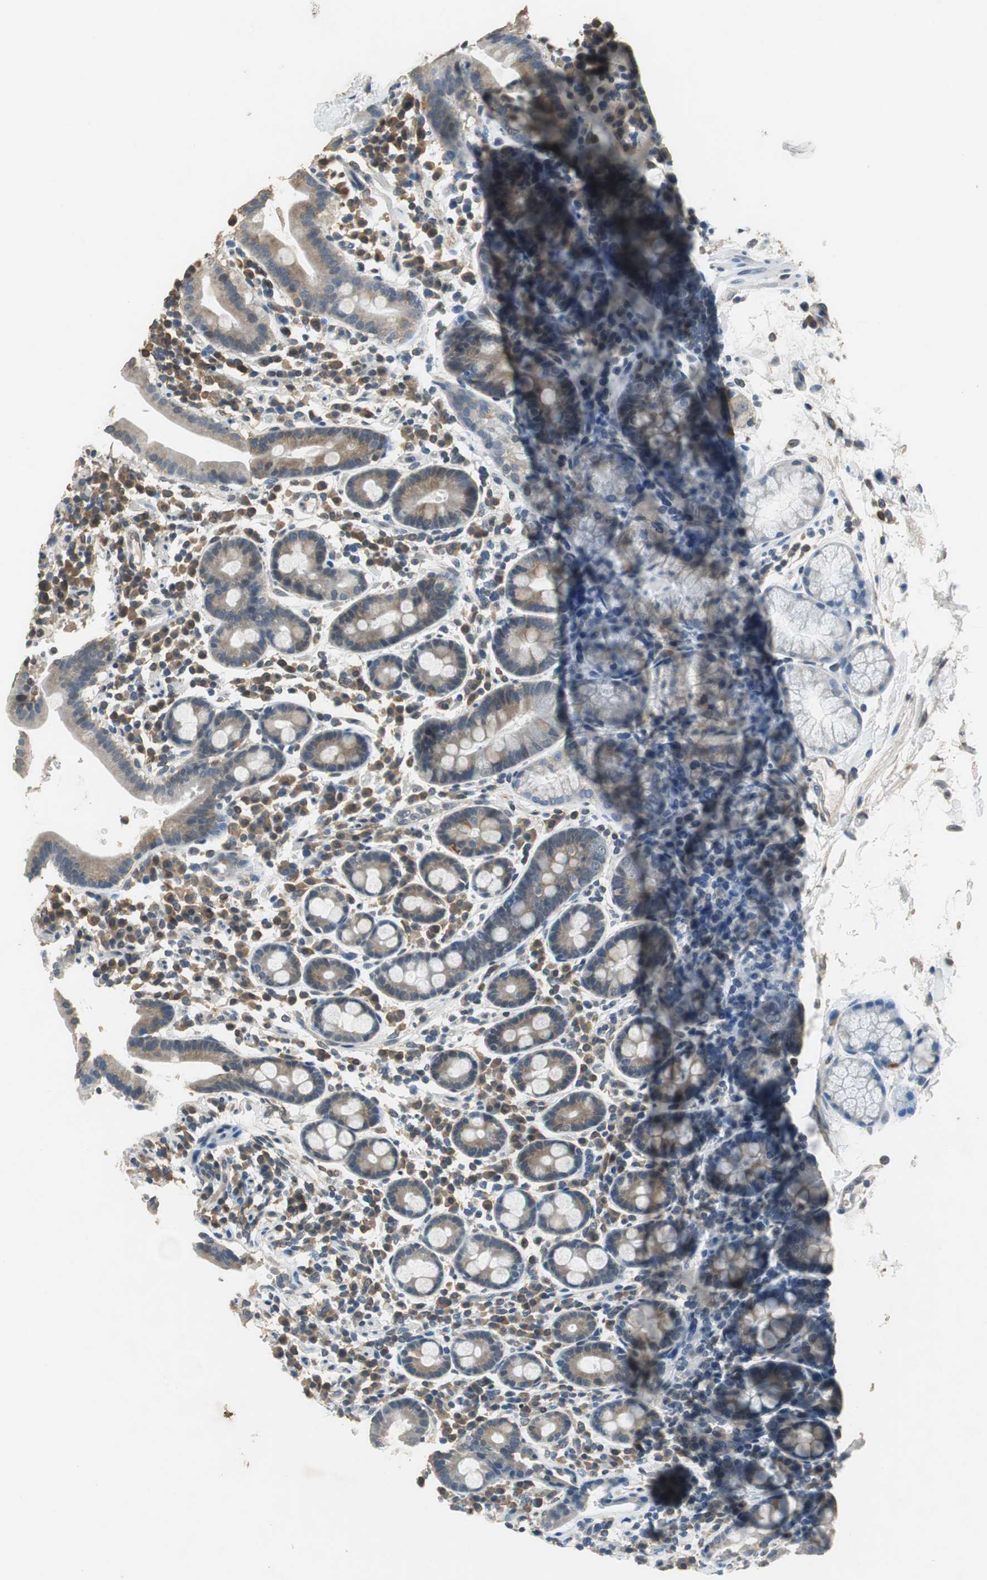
{"staining": {"intensity": "moderate", "quantity": "<25%", "location": "cytoplasmic/membranous"}, "tissue": "duodenum", "cell_type": "Glandular cells", "image_type": "normal", "snomed": [{"axis": "morphology", "description": "Normal tissue, NOS"}, {"axis": "topography", "description": "Duodenum"}], "caption": "Immunohistochemistry image of normal duodenum: human duodenum stained using immunohistochemistry displays low levels of moderate protein expression localized specifically in the cytoplasmic/membranous of glandular cells, appearing as a cytoplasmic/membranous brown color.", "gene": "ALDH4A1", "patient": {"sex": "male", "age": 50}}